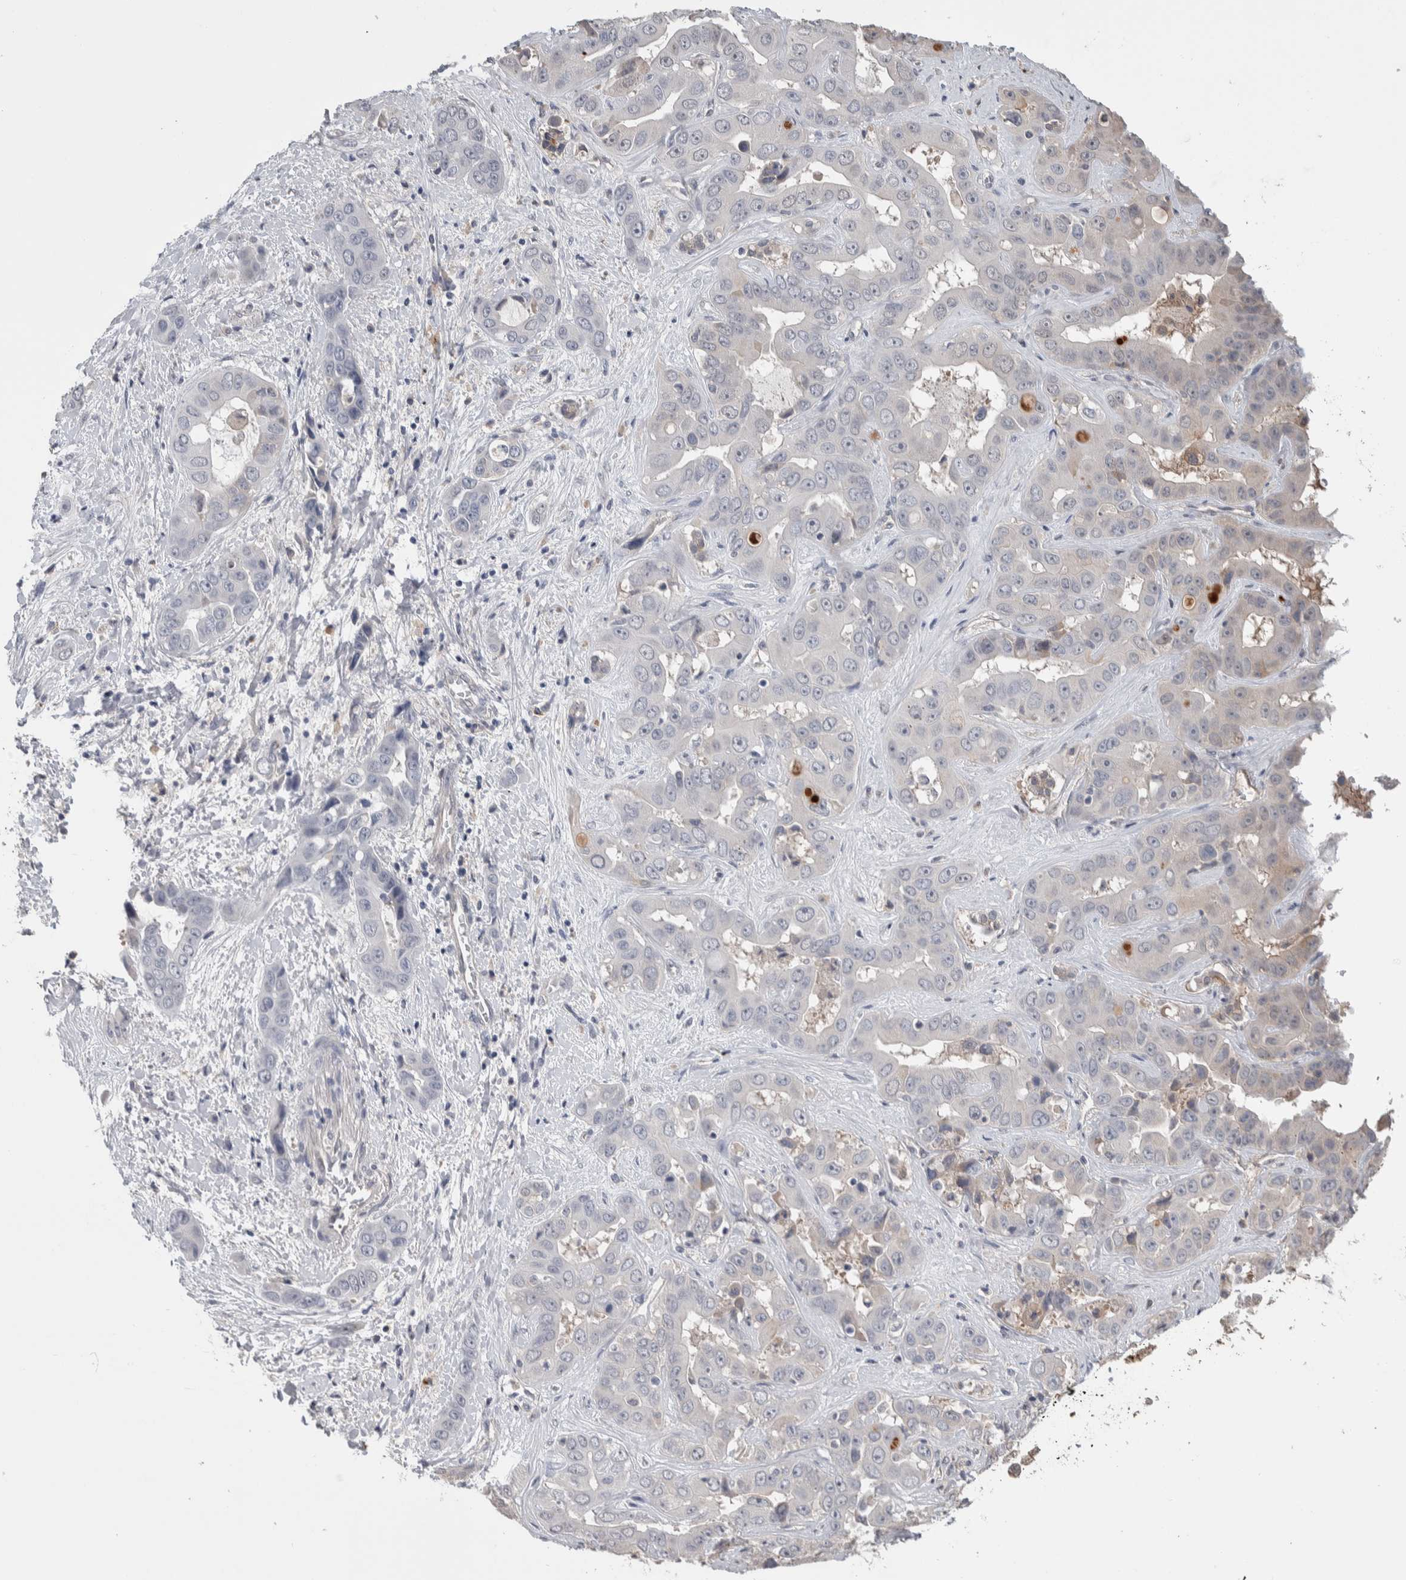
{"staining": {"intensity": "negative", "quantity": "none", "location": "none"}, "tissue": "liver cancer", "cell_type": "Tumor cells", "image_type": "cancer", "snomed": [{"axis": "morphology", "description": "Cholangiocarcinoma"}, {"axis": "topography", "description": "Liver"}], "caption": "Immunohistochemistry (IHC) histopathology image of human cholangiocarcinoma (liver) stained for a protein (brown), which shows no positivity in tumor cells.", "gene": "TMEM102", "patient": {"sex": "female", "age": 52}}